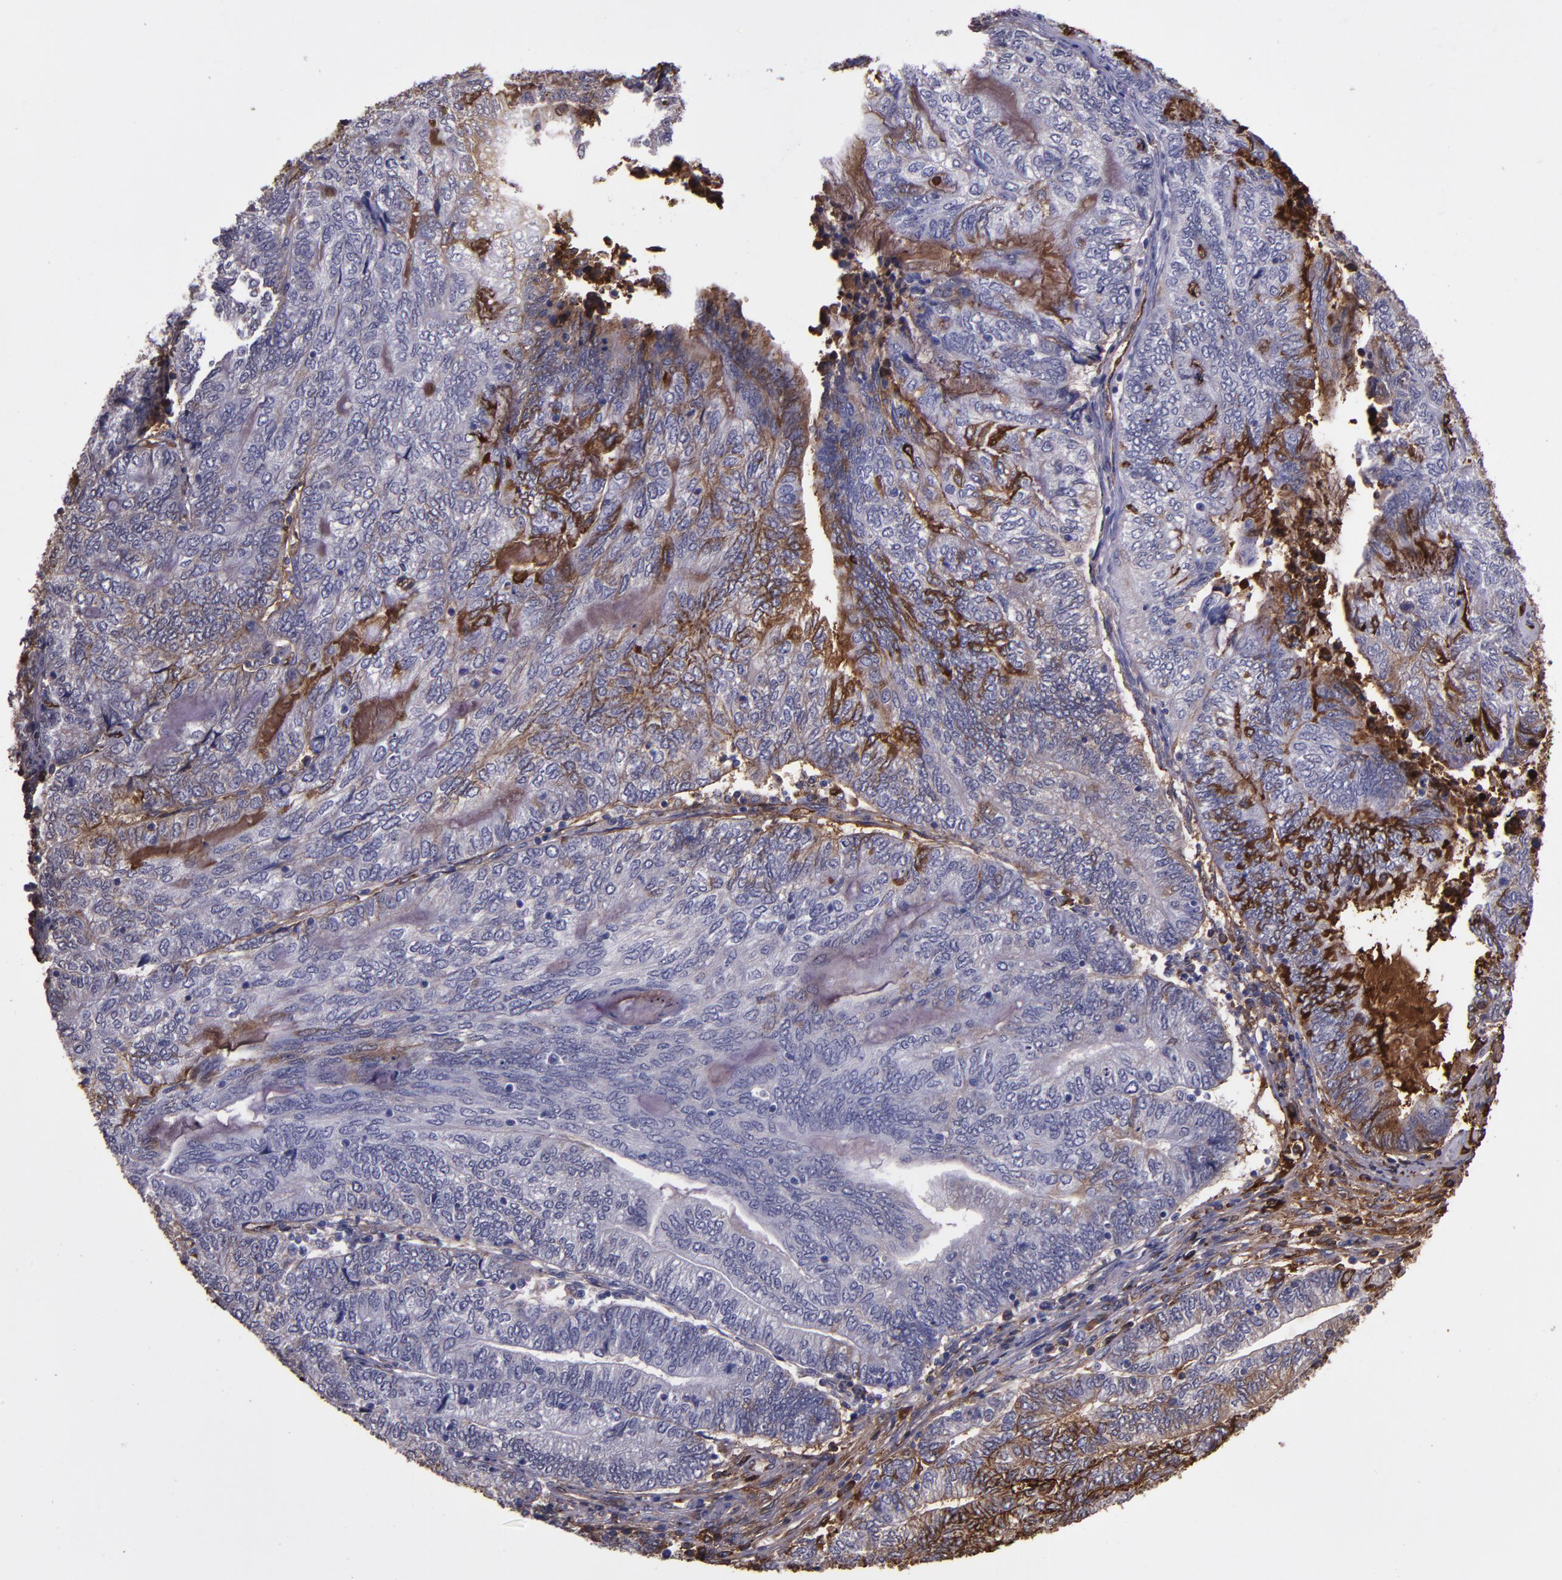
{"staining": {"intensity": "moderate", "quantity": "<25%", "location": "cytoplasmic/membranous"}, "tissue": "endometrial cancer", "cell_type": "Tumor cells", "image_type": "cancer", "snomed": [{"axis": "morphology", "description": "Adenocarcinoma, NOS"}, {"axis": "topography", "description": "Uterus"}, {"axis": "topography", "description": "Endometrium"}], "caption": "IHC micrograph of endometrial cancer (adenocarcinoma) stained for a protein (brown), which demonstrates low levels of moderate cytoplasmic/membranous expression in about <25% of tumor cells.", "gene": "A2M", "patient": {"sex": "female", "age": 70}}